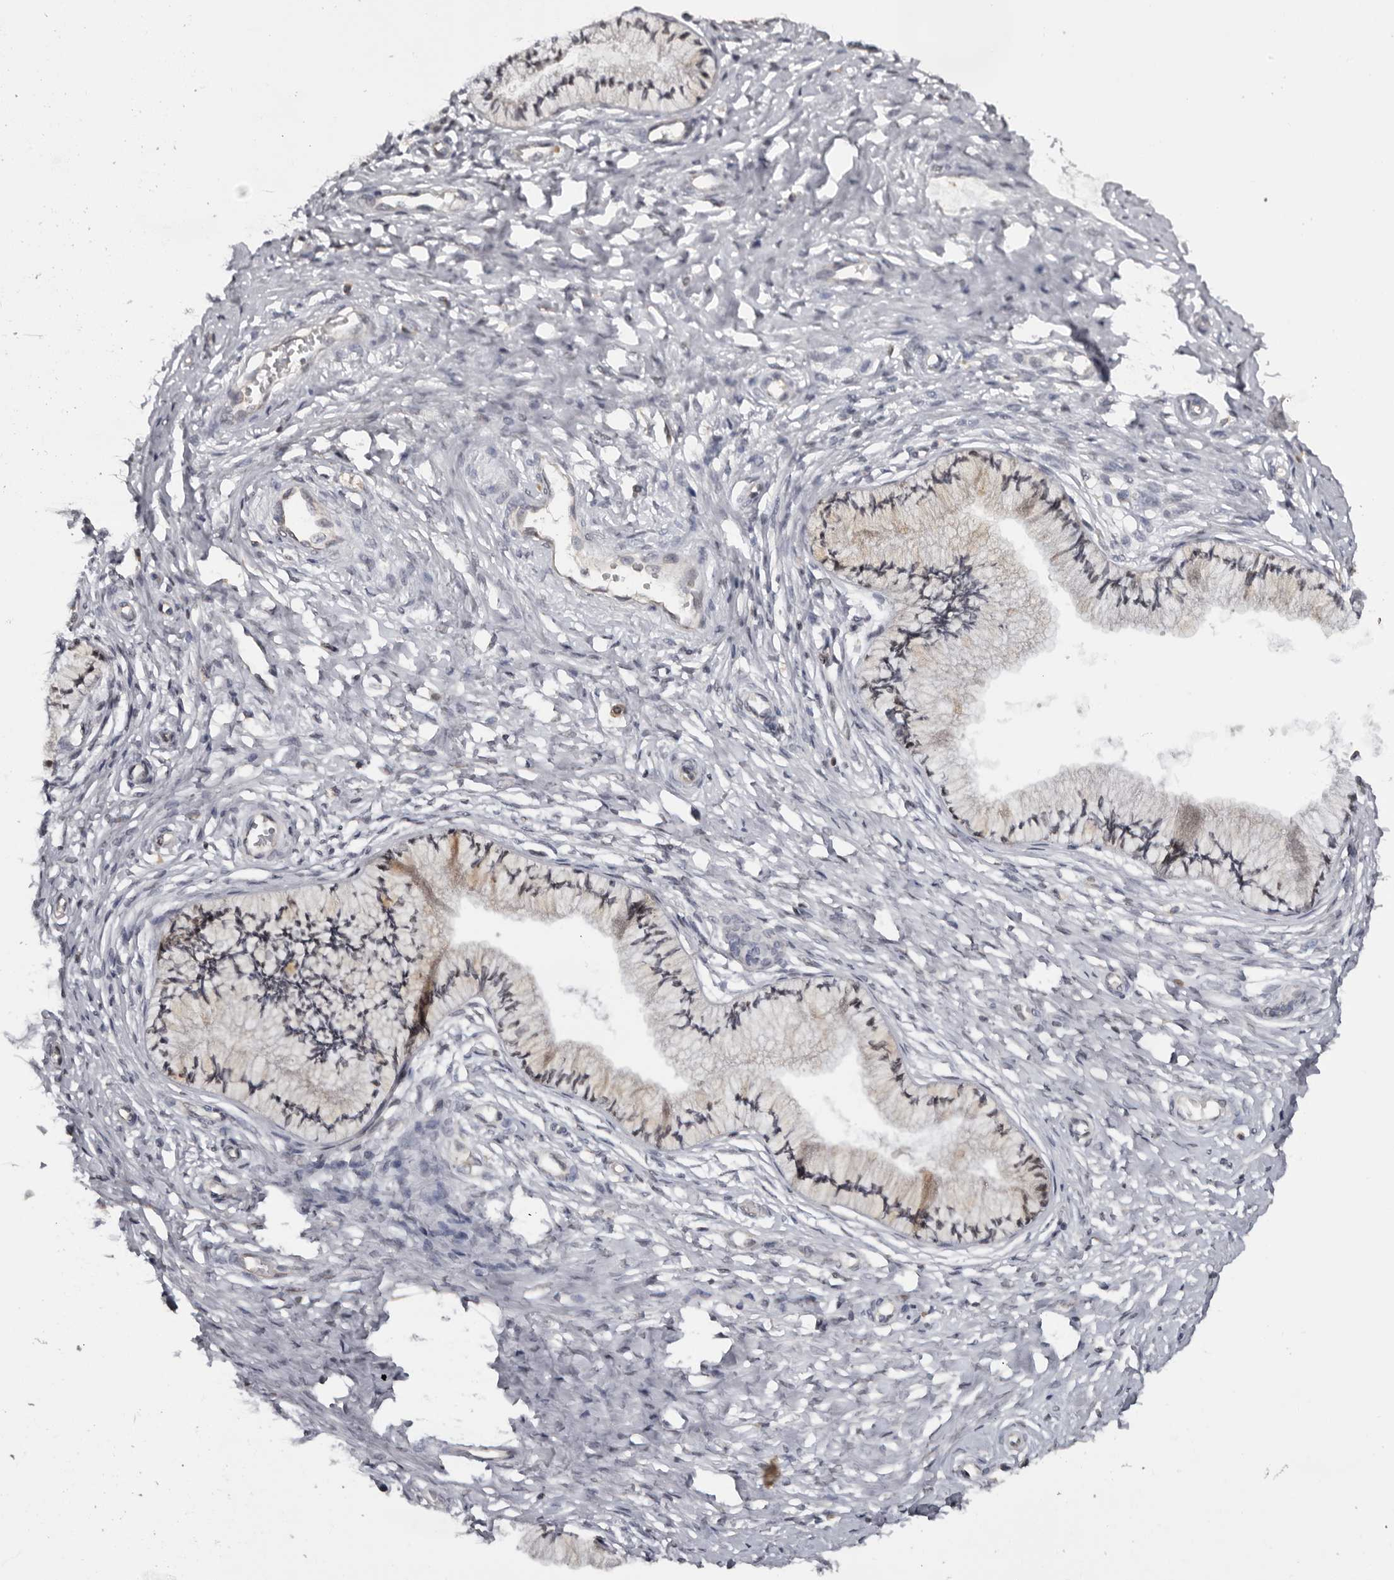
{"staining": {"intensity": "weak", "quantity": "25%-75%", "location": "cytoplasmic/membranous"}, "tissue": "cervix", "cell_type": "Glandular cells", "image_type": "normal", "snomed": [{"axis": "morphology", "description": "Normal tissue, NOS"}, {"axis": "topography", "description": "Cervix"}], "caption": "The photomicrograph displays a brown stain indicating the presence of a protein in the cytoplasmic/membranous of glandular cells in cervix. (Brightfield microscopy of DAB IHC at high magnification).", "gene": "MOGAT2", "patient": {"sex": "female", "age": 36}}